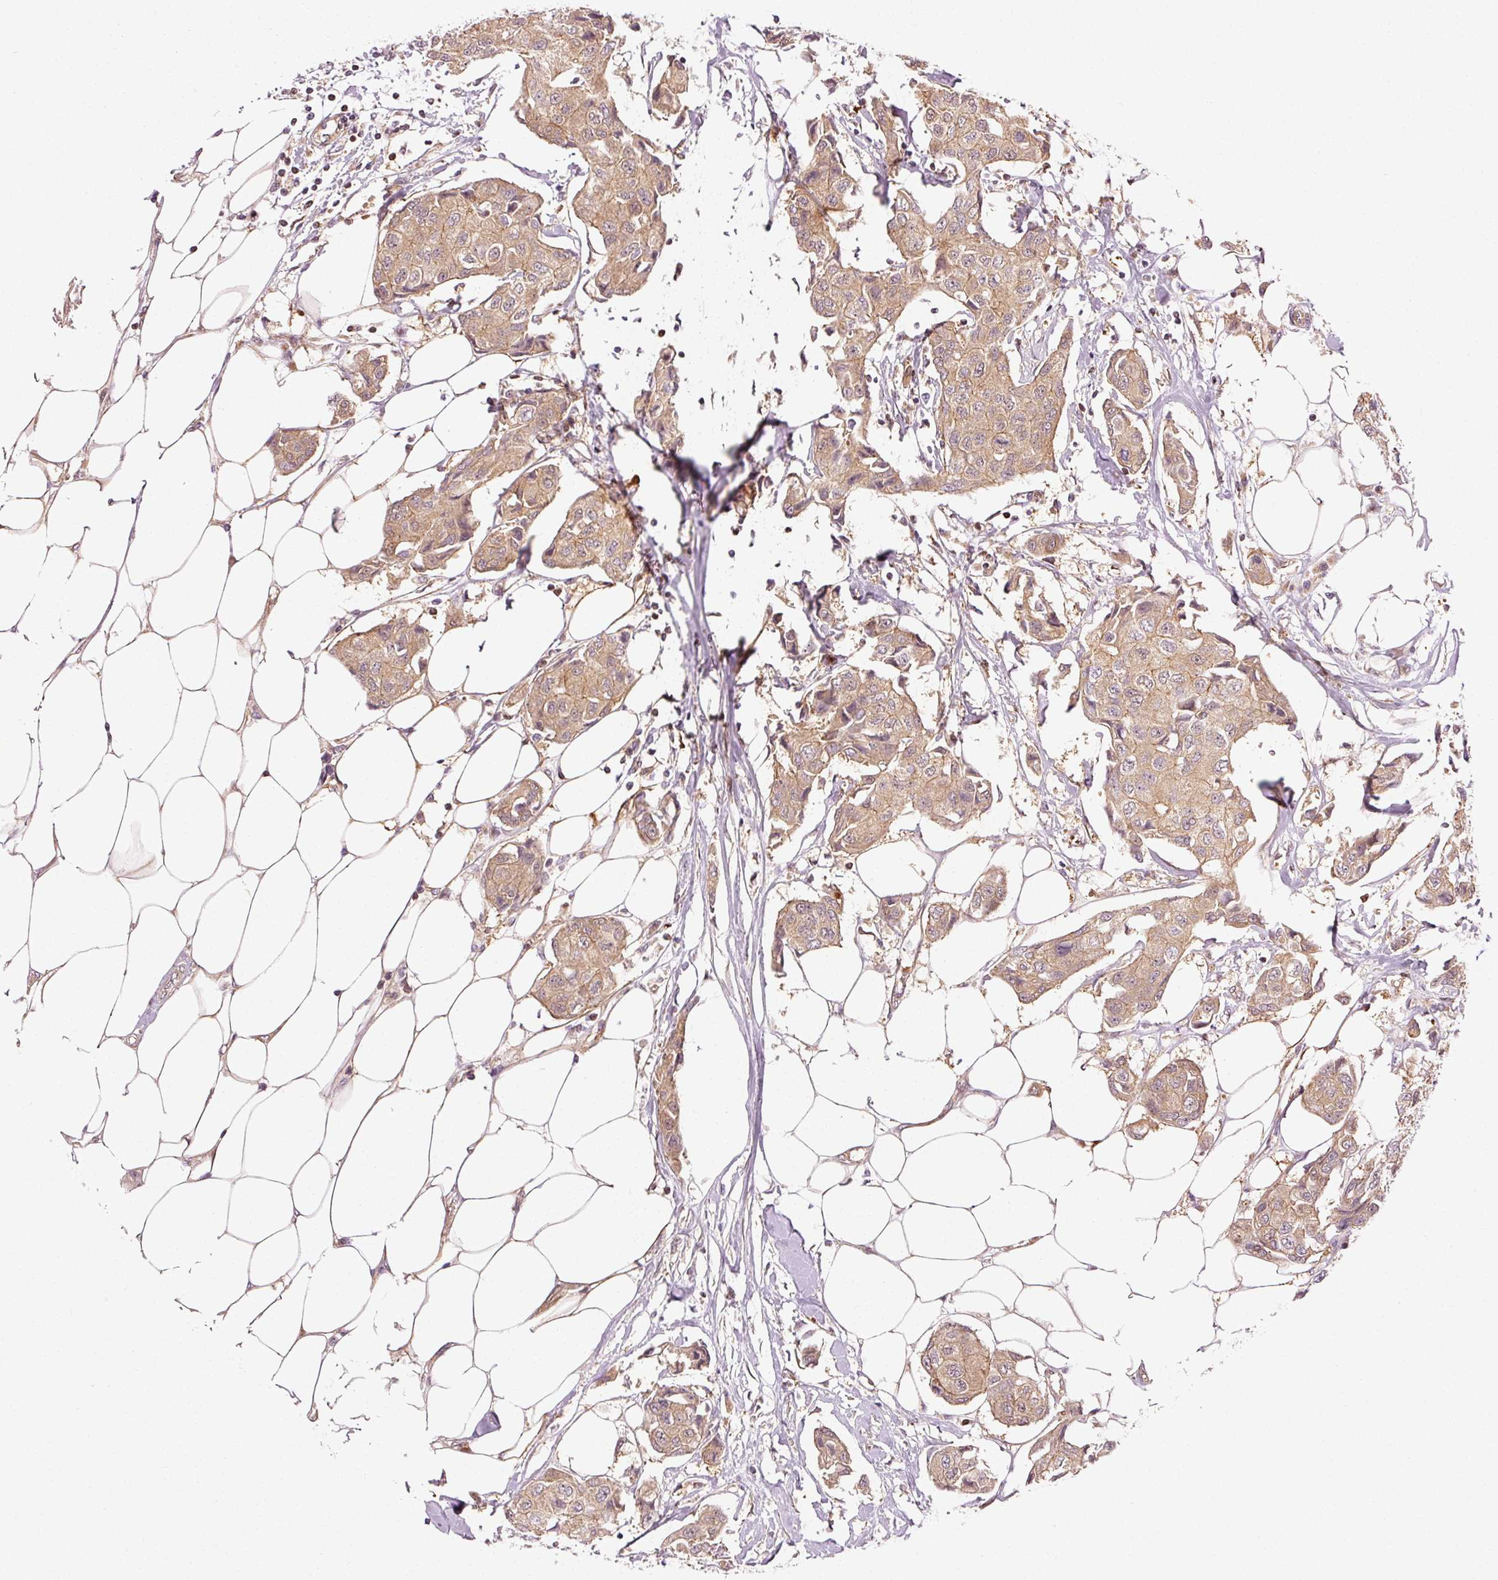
{"staining": {"intensity": "moderate", "quantity": ">75%", "location": "cytoplasmic/membranous"}, "tissue": "breast cancer", "cell_type": "Tumor cells", "image_type": "cancer", "snomed": [{"axis": "morphology", "description": "Duct carcinoma"}, {"axis": "topography", "description": "Breast"}, {"axis": "topography", "description": "Lymph node"}], "caption": "Approximately >75% of tumor cells in human infiltrating ductal carcinoma (breast) show moderate cytoplasmic/membranous protein expression as visualized by brown immunohistochemical staining.", "gene": "PPP1R14B", "patient": {"sex": "female", "age": 80}}